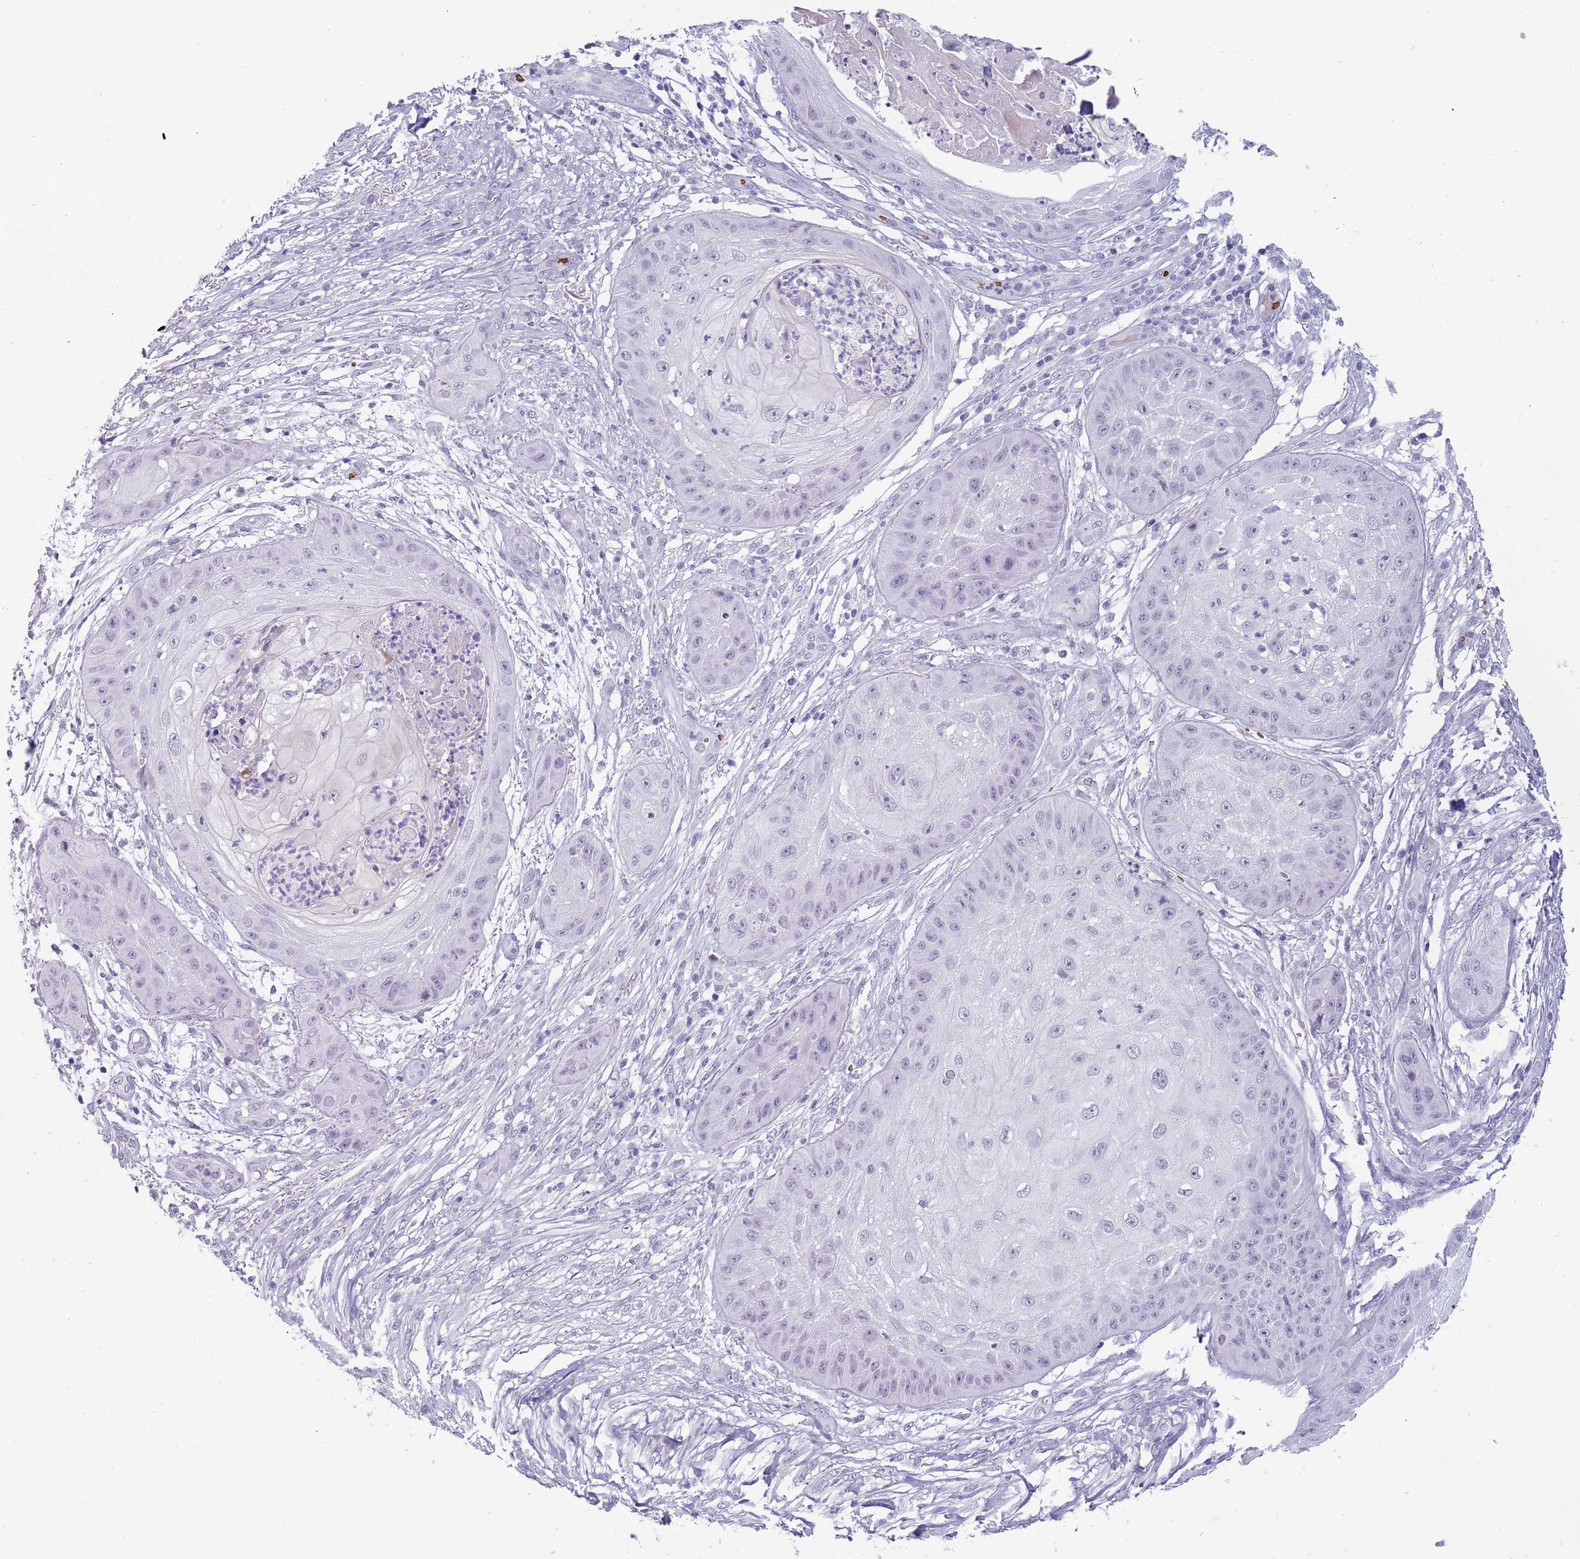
{"staining": {"intensity": "negative", "quantity": "none", "location": "none"}, "tissue": "skin cancer", "cell_type": "Tumor cells", "image_type": "cancer", "snomed": [{"axis": "morphology", "description": "Squamous cell carcinoma, NOS"}, {"axis": "topography", "description": "Skin"}], "caption": "The micrograph demonstrates no significant staining in tumor cells of skin cancer (squamous cell carcinoma).", "gene": "LYPD6B", "patient": {"sex": "male", "age": 70}}